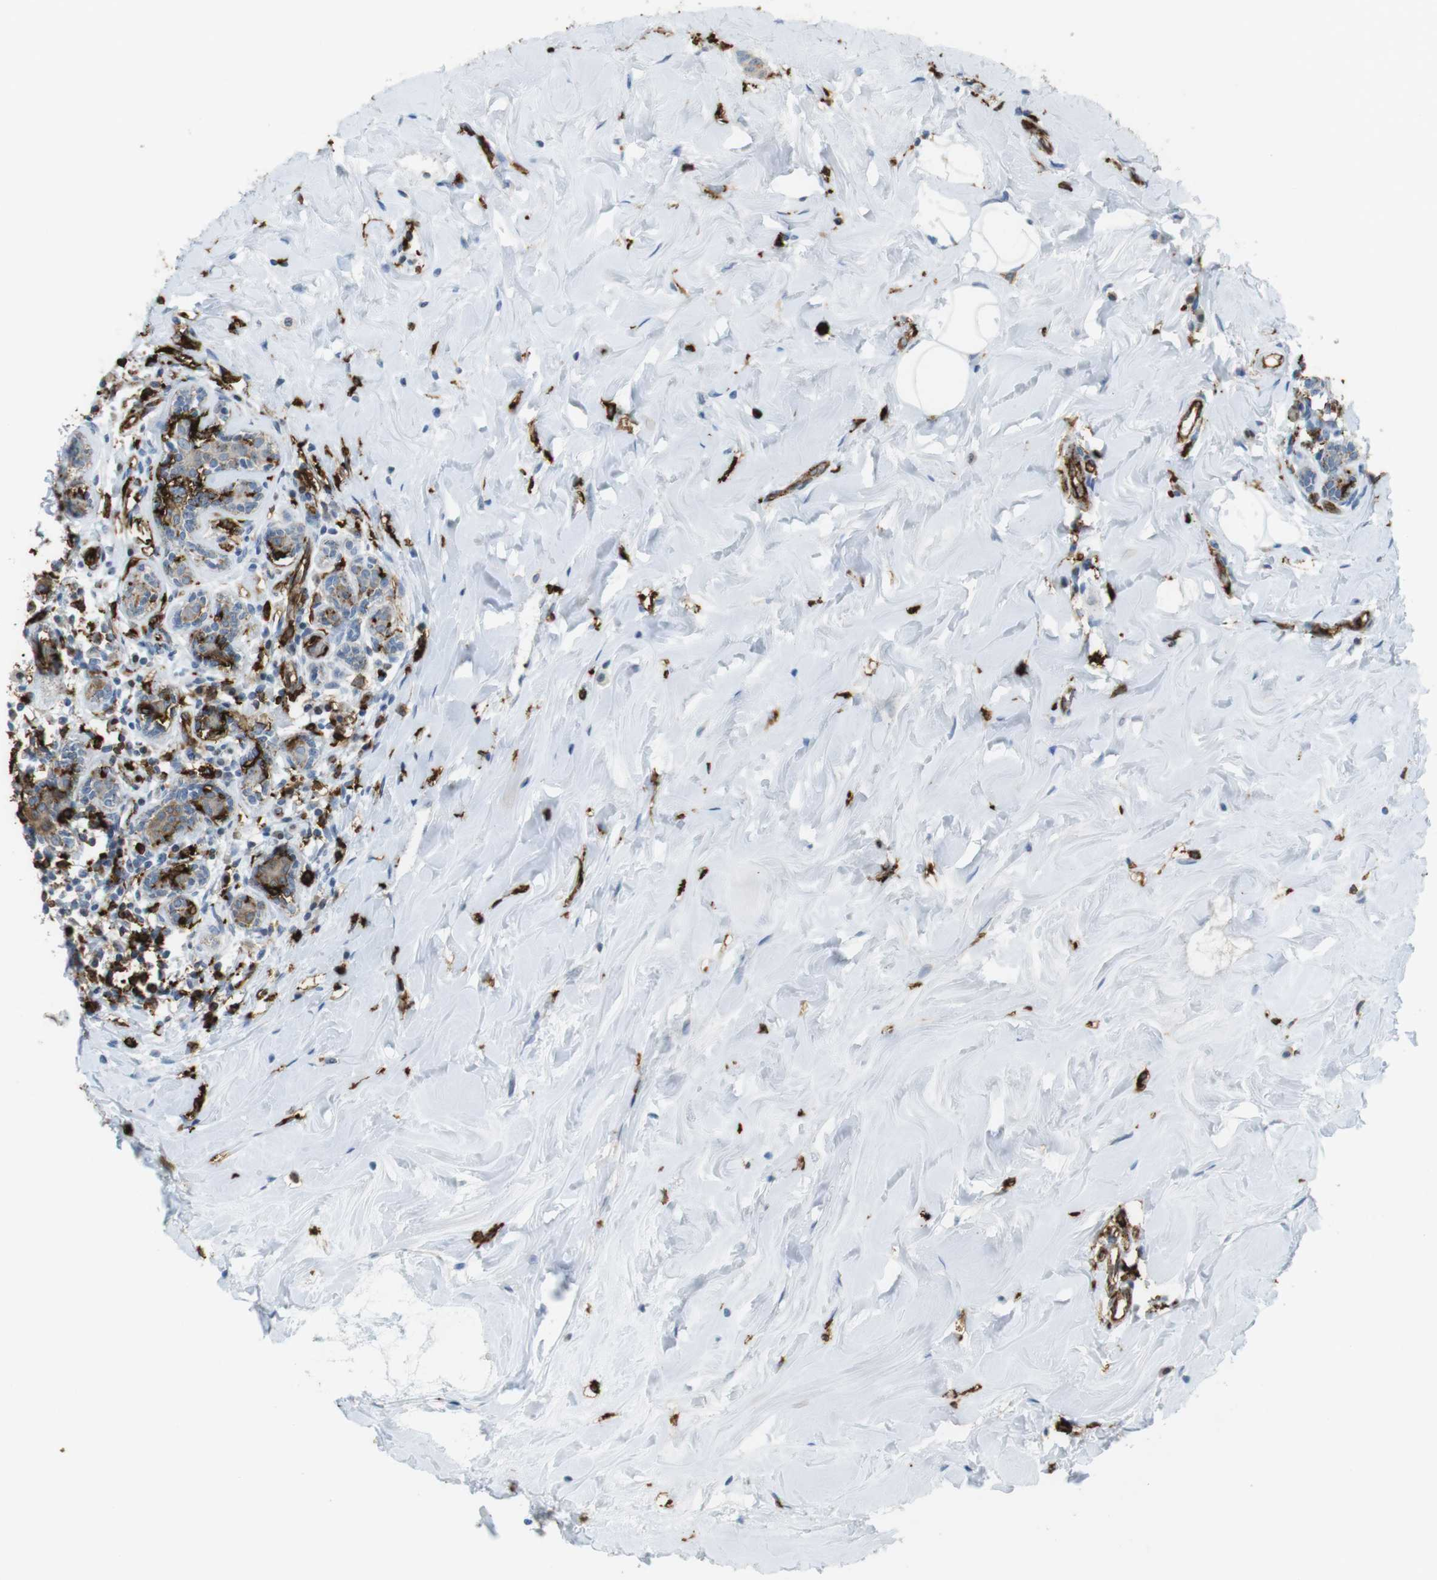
{"staining": {"intensity": "moderate", "quantity": "<25%", "location": "cytoplasmic/membranous"}, "tissue": "breast cancer", "cell_type": "Tumor cells", "image_type": "cancer", "snomed": [{"axis": "morphology", "description": "Normal tissue, NOS"}, {"axis": "morphology", "description": "Duct carcinoma"}, {"axis": "topography", "description": "Breast"}], "caption": "Immunohistochemical staining of human breast cancer reveals moderate cytoplasmic/membranous protein positivity in approximately <25% of tumor cells.", "gene": "HLA-DRA", "patient": {"sex": "female", "age": 40}}